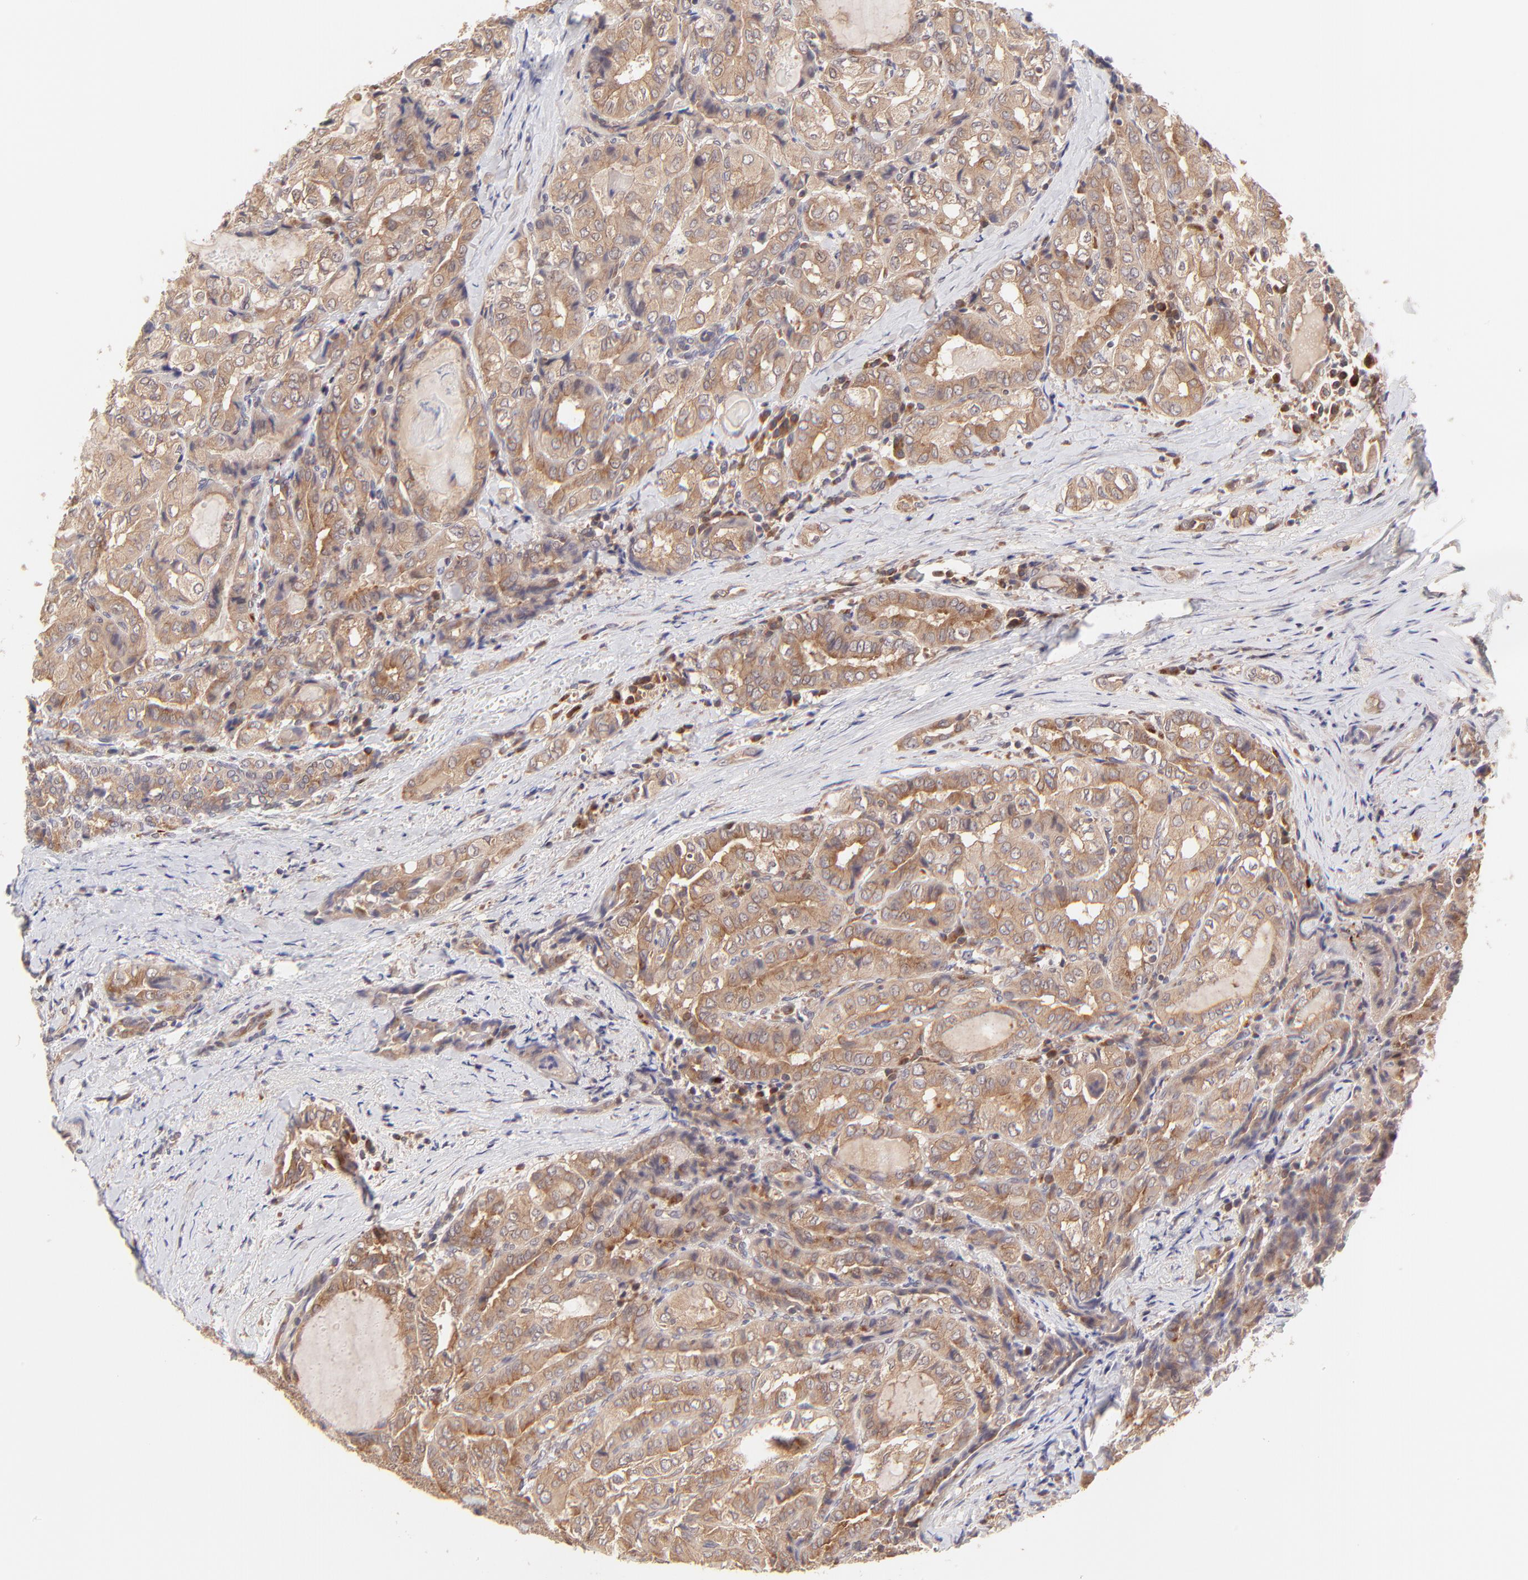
{"staining": {"intensity": "moderate", "quantity": ">75%", "location": "cytoplasmic/membranous"}, "tissue": "thyroid cancer", "cell_type": "Tumor cells", "image_type": "cancer", "snomed": [{"axis": "morphology", "description": "Papillary adenocarcinoma, NOS"}, {"axis": "topography", "description": "Thyroid gland"}], "caption": "Immunohistochemistry (IHC) of human thyroid cancer (papillary adenocarcinoma) exhibits medium levels of moderate cytoplasmic/membranous staining in about >75% of tumor cells. (Brightfield microscopy of DAB IHC at high magnification).", "gene": "TNRC6B", "patient": {"sex": "female", "age": 71}}